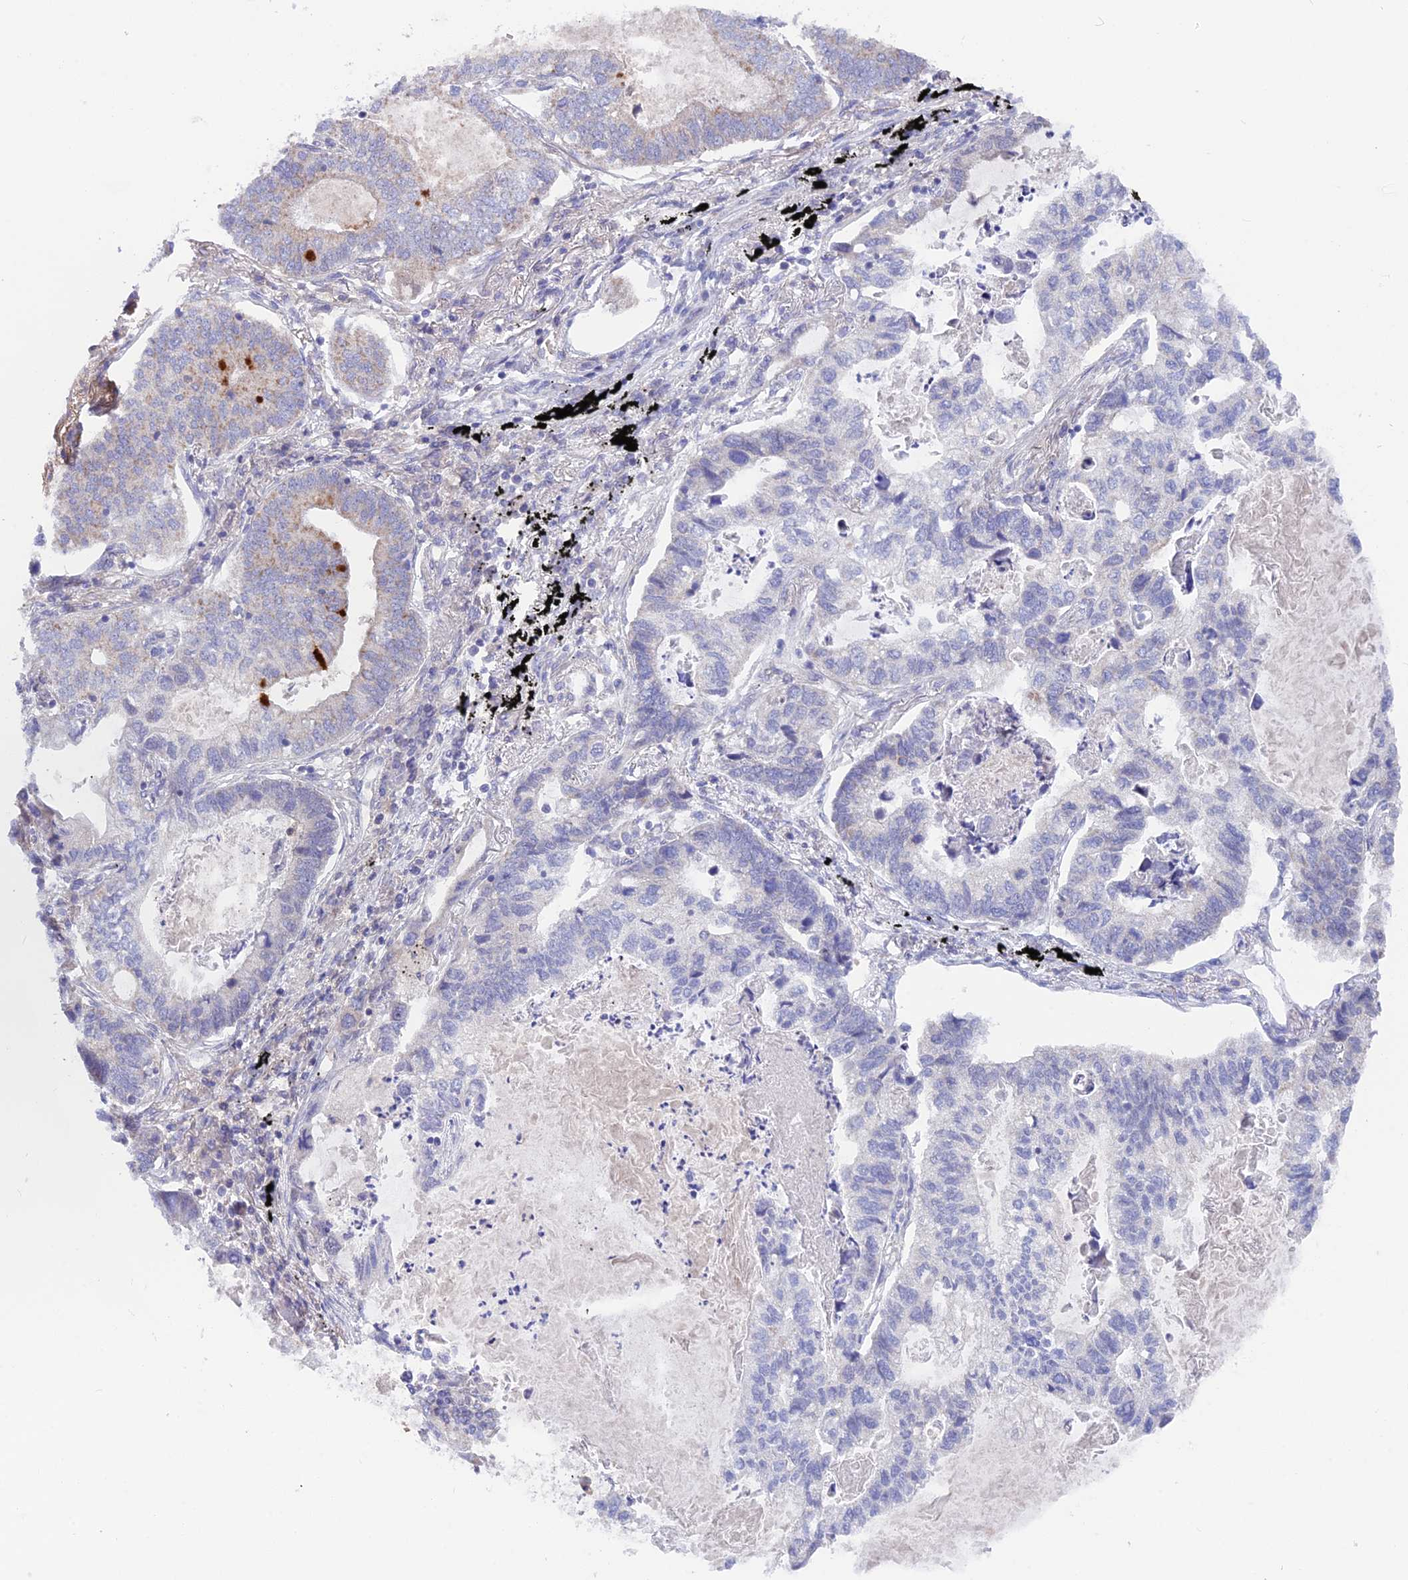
{"staining": {"intensity": "weak", "quantity": "<25%", "location": "cytoplasmic/membranous"}, "tissue": "lung cancer", "cell_type": "Tumor cells", "image_type": "cancer", "snomed": [{"axis": "morphology", "description": "Adenocarcinoma, NOS"}, {"axis": "topography", "description": "Lung"}], "caption": "Immunohistochemistry (IHC) histopathology image of neoplastic tissue: lung cancer stained with DAB (3,3'-diaminobenzidine) exhibits no significant protein expression in tumor cells. (IHC, brightfield microscopy, high magnification).", "gene": "PLAC9", "patient": {"sex": "male", "age": 67}}